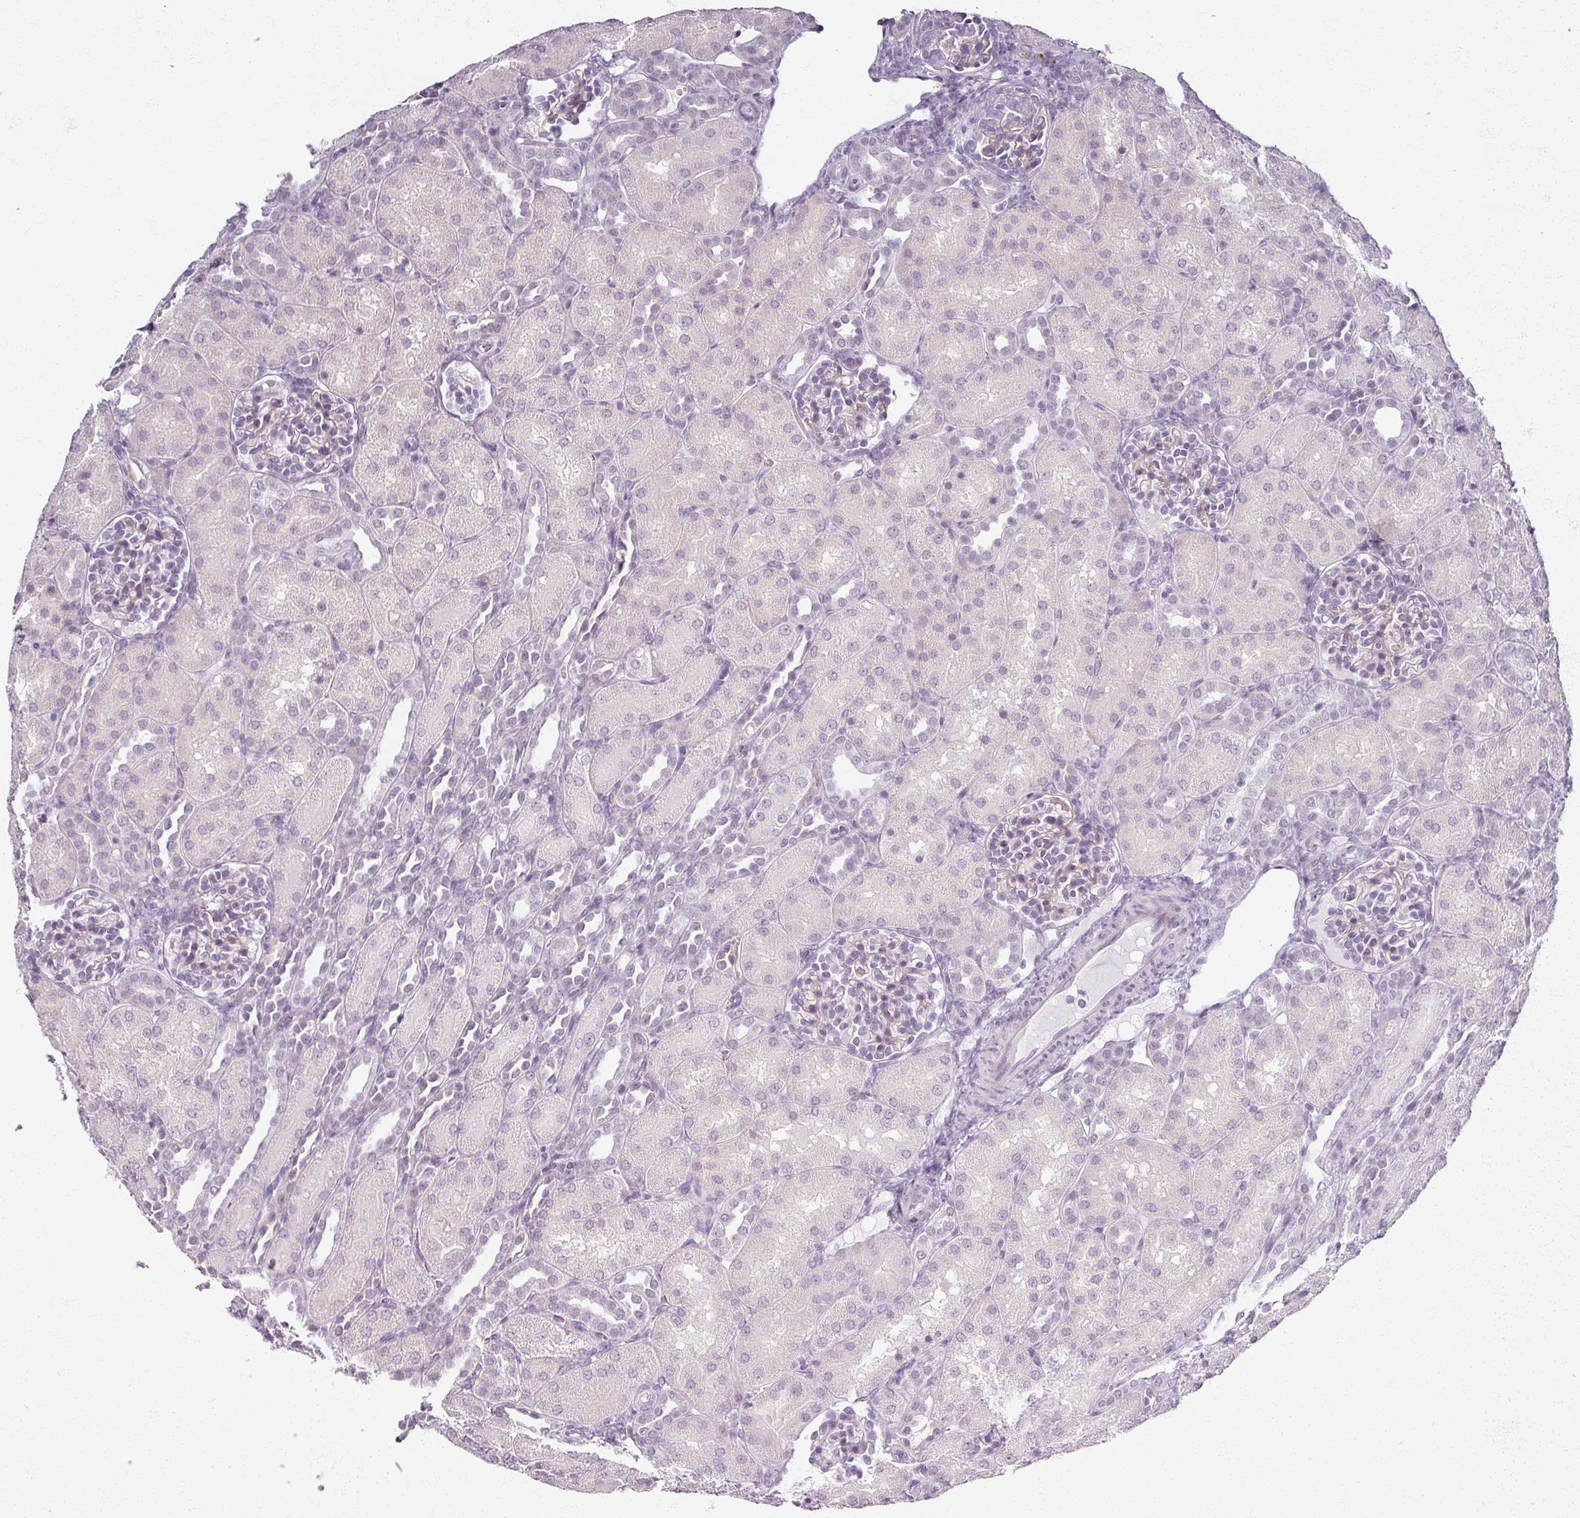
{"staining": {"intensity": "negative", "quantity": "none", "location": "none"}, "tissue": "kidney", "cell_type": "Cells in glomeruli", "image_type": "normal", "snomed": [{"axis": "morphology", "description": "Normal tissue, NOS"}, {"axis": "topography", "description": "Kidney"}], "caption": "DAB immunohistochemical staining of benign human kidney exhibits no significant staining in cells in glomeruli.", "gene": "RFPL2", "patient": {"sex": "male", "age": 1}}